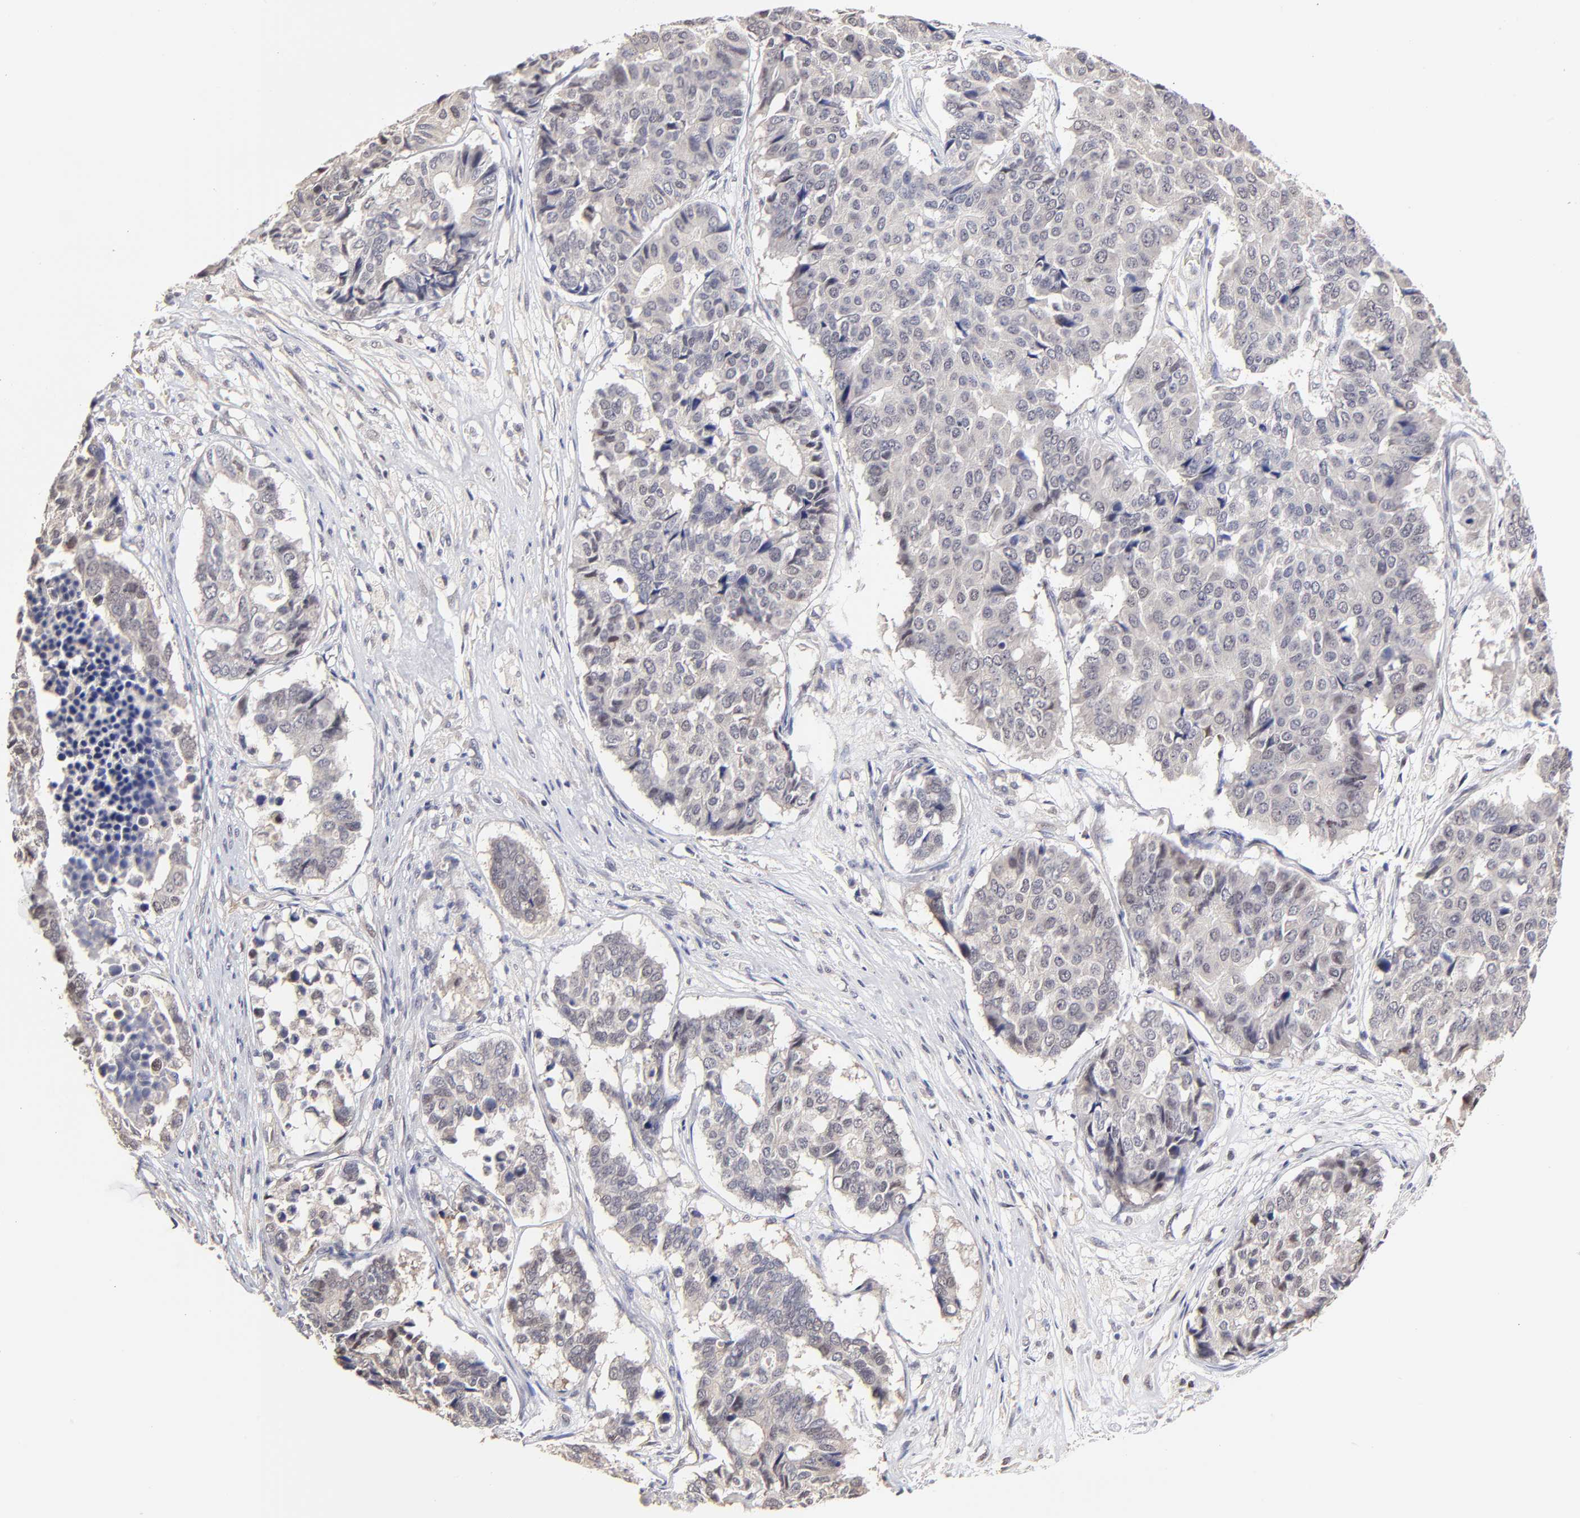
{"staining": {"intensity": "weak", "quantity": ">75%", "location": "cytoplasmic/membranous"}, "tissue": "pancreatic cancer", "cell_type": "Tumor cells", "image_type": "cancer", "snomed": [{"axis": "morphology", "description": "Adenocarcinoma, NOS"}, {"axis": "topography", "description": "Pancreas"}], "caption": "The image shows immunohistochemical staining of adenocarcinoma (pancreatic). There is weak cytoplasmic/membranous expression is appreciated in approximately >75% of tumor cells. The staining is performed using DAB (3,3'-diaminobenzidine) brown chromogen to label protein expression. The nuclei are counter-stained blue using hematoxylin.", "gene": "ZNF10", "patient": {"sex": "male", "age": 50}}